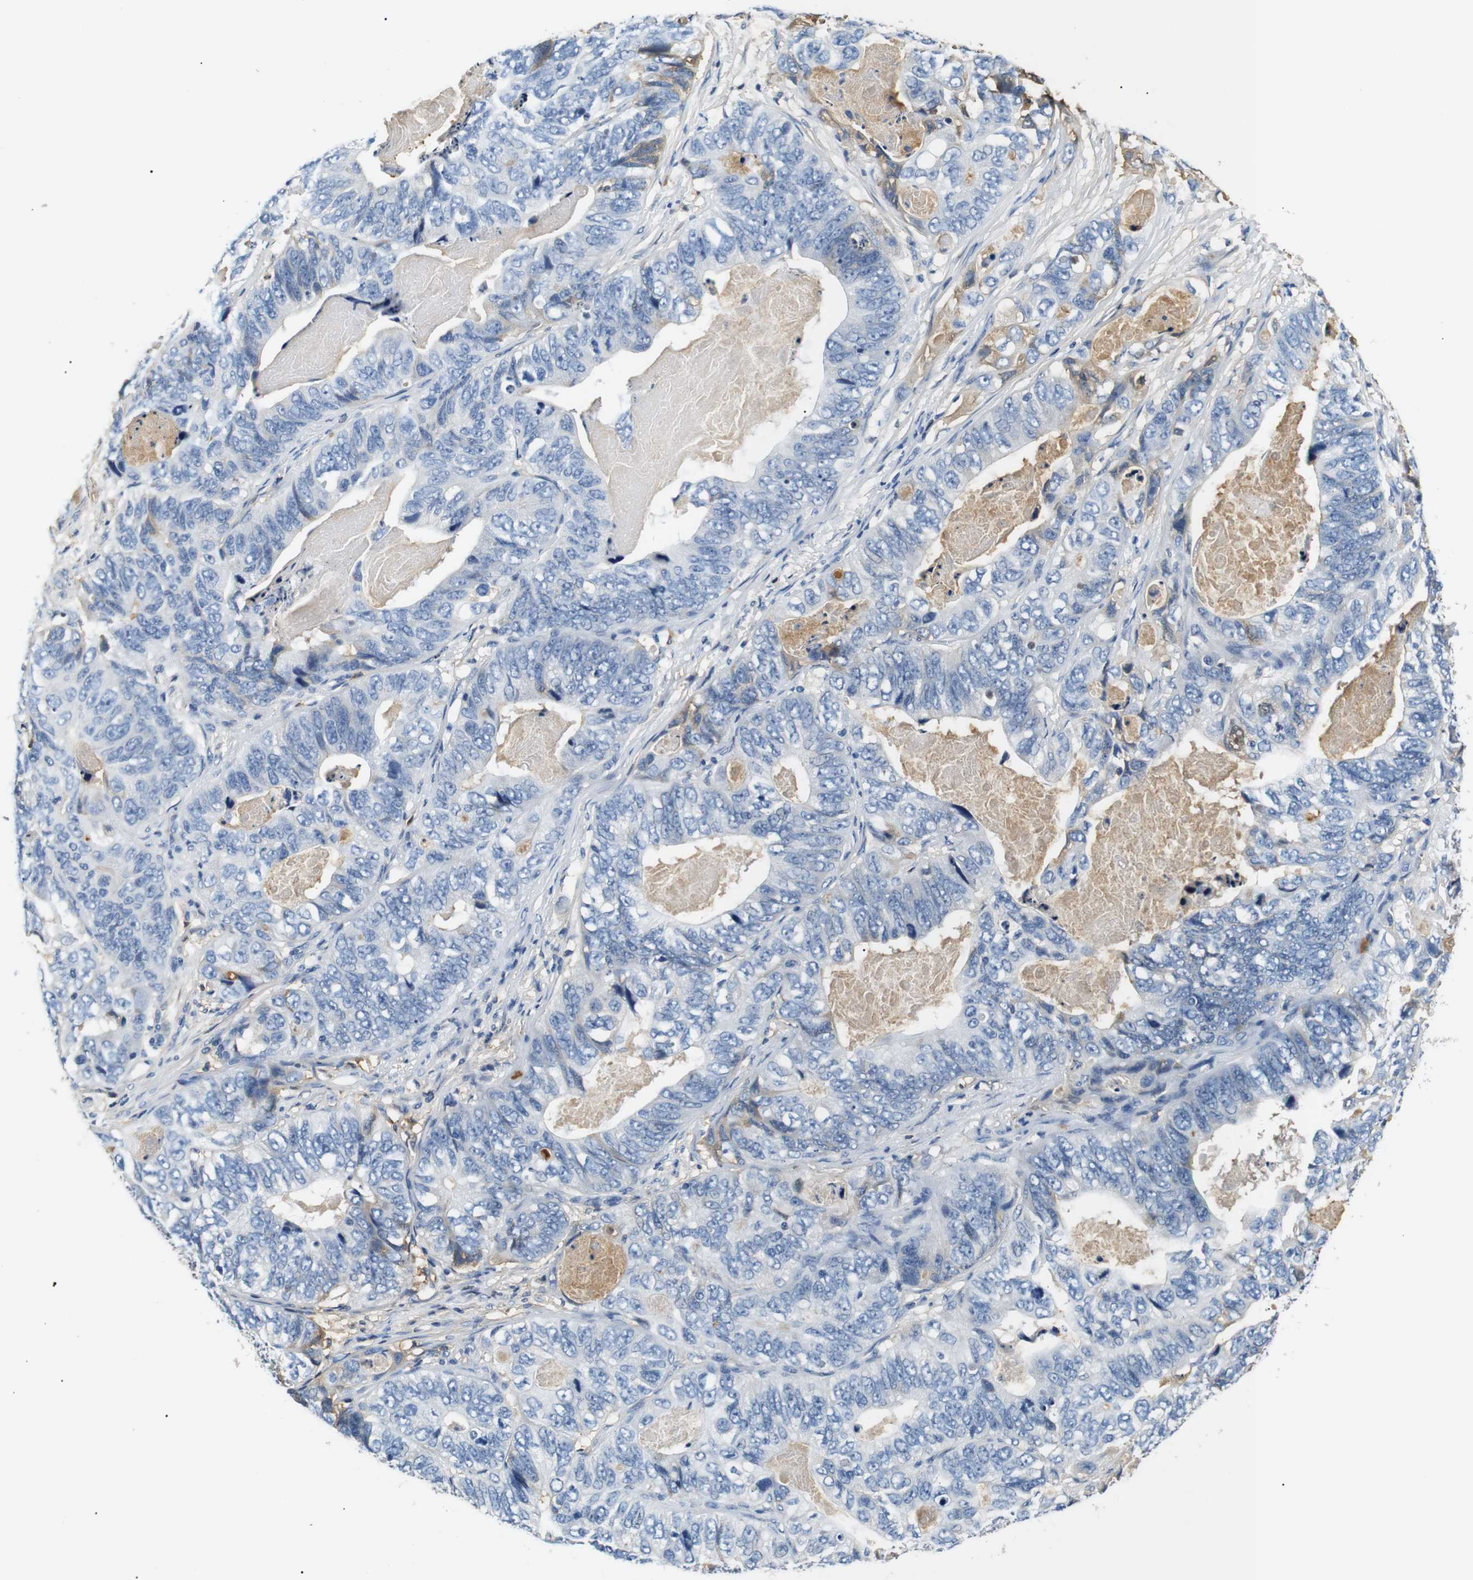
{"staining": {"intensity": "negative", "quantity": "none", "location": "none"}, "tissue": "stomach cancer", "cell_type": "Tumor cells", "image_type": "cancer", "snomed": [{"axis": "morphology", "description": "Adenocarcinoma, NOS"}, {"axis": "topography", "description": "Stomach"}], "caption": "Immunohistochemistry of human adenocarcinoma (stomach) exhibits no expression in tumor cells.", "gene": "LHCGR", "patient": {"sex": "female", "age": 89}}